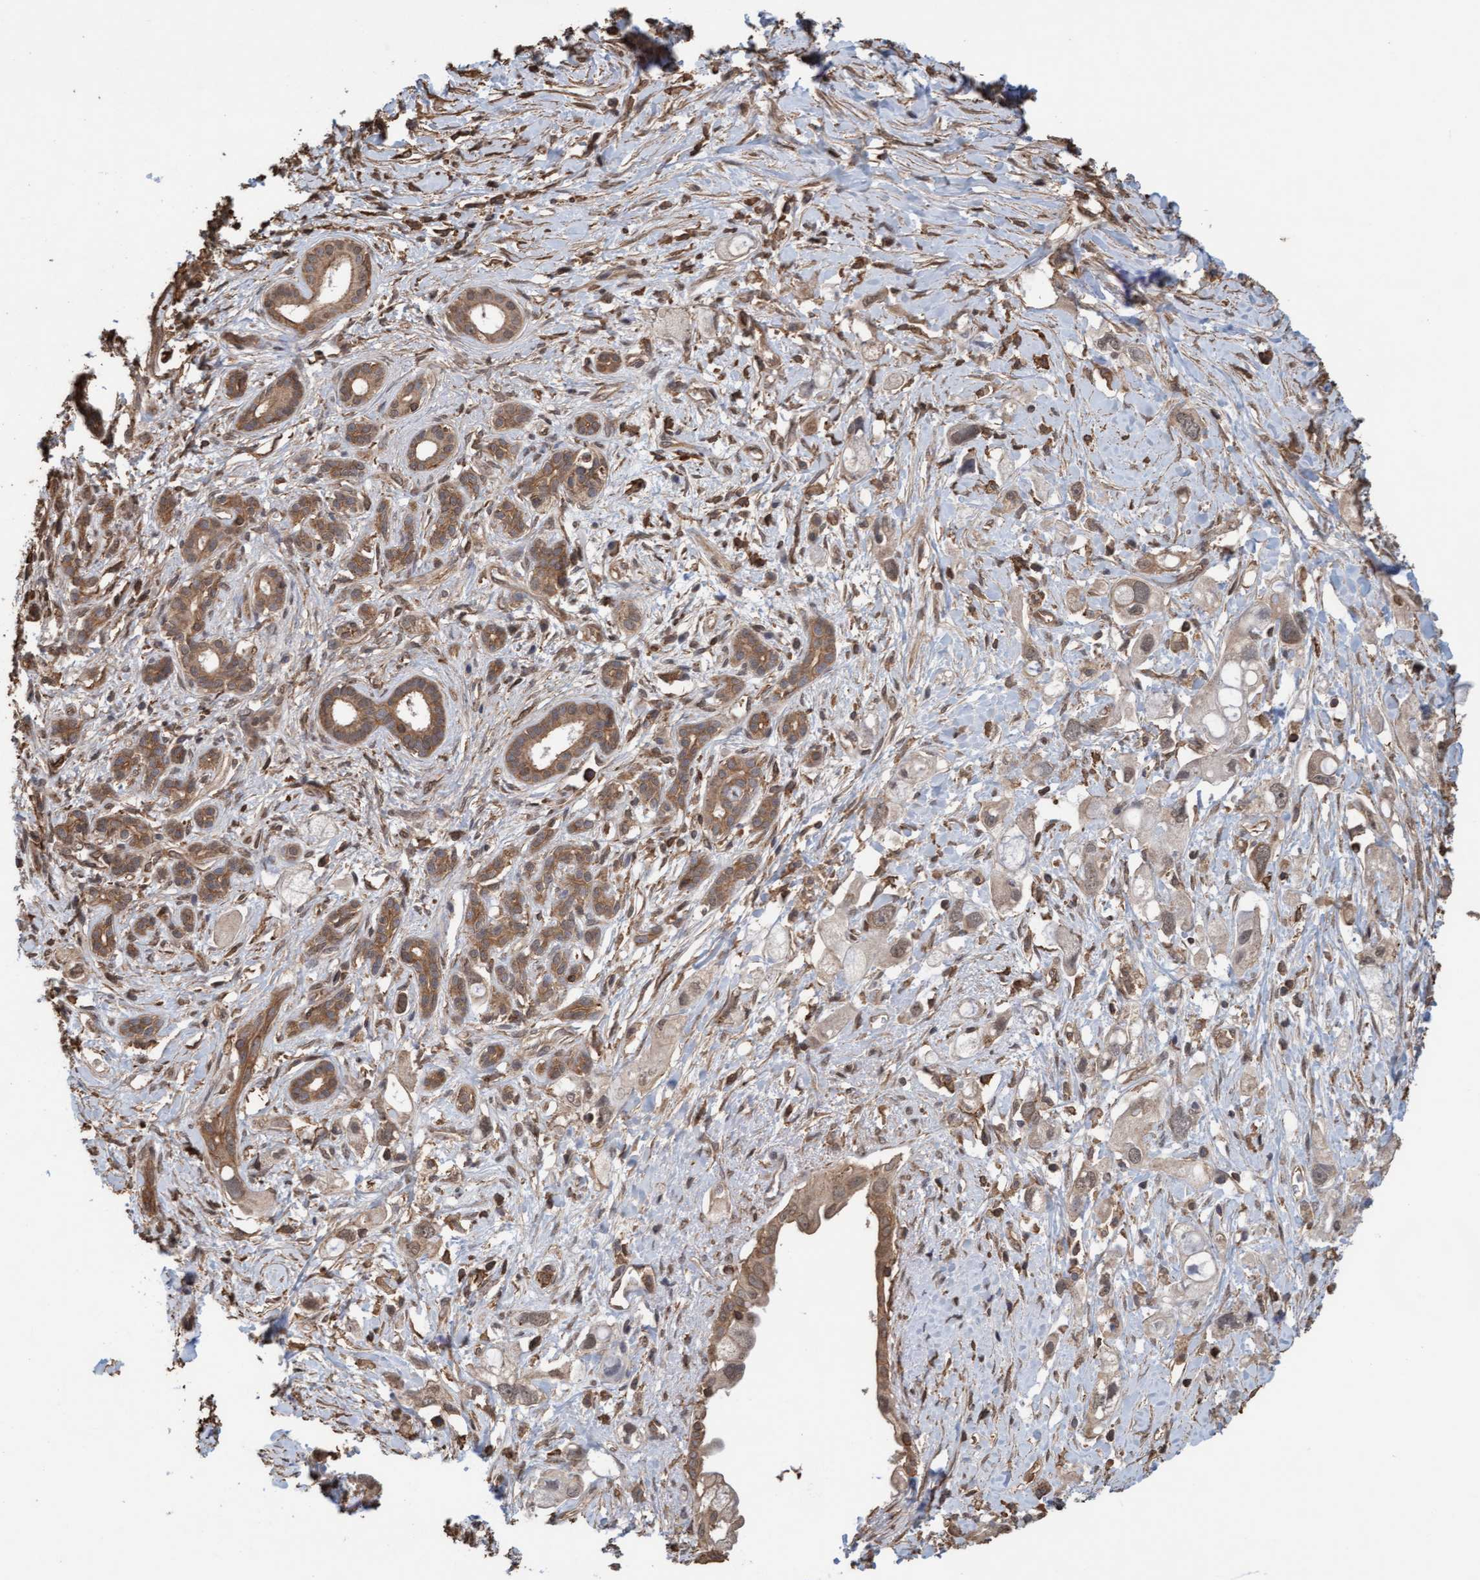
{"staining": {"intensity": "weak", "quantity": ">75%", "location": "cytoplasmic/membranous"}, "tissue": "pancreatic cancer", "cell_type": "Tumor cells", "image_type": "cancer", "snomed": [{"axis": "morphology", "description": "Adenocarcinoma, NOS"}, {"axis": "topography", "description": "Pancreas"}], "caption": "Weak cytoplasmic/membranous protein expression is identified in about >75% of tumor cells in adenocarcinoma (pancreatic).", "gene": "FXR2", "patient": {"sex": "female", "age": 56}}